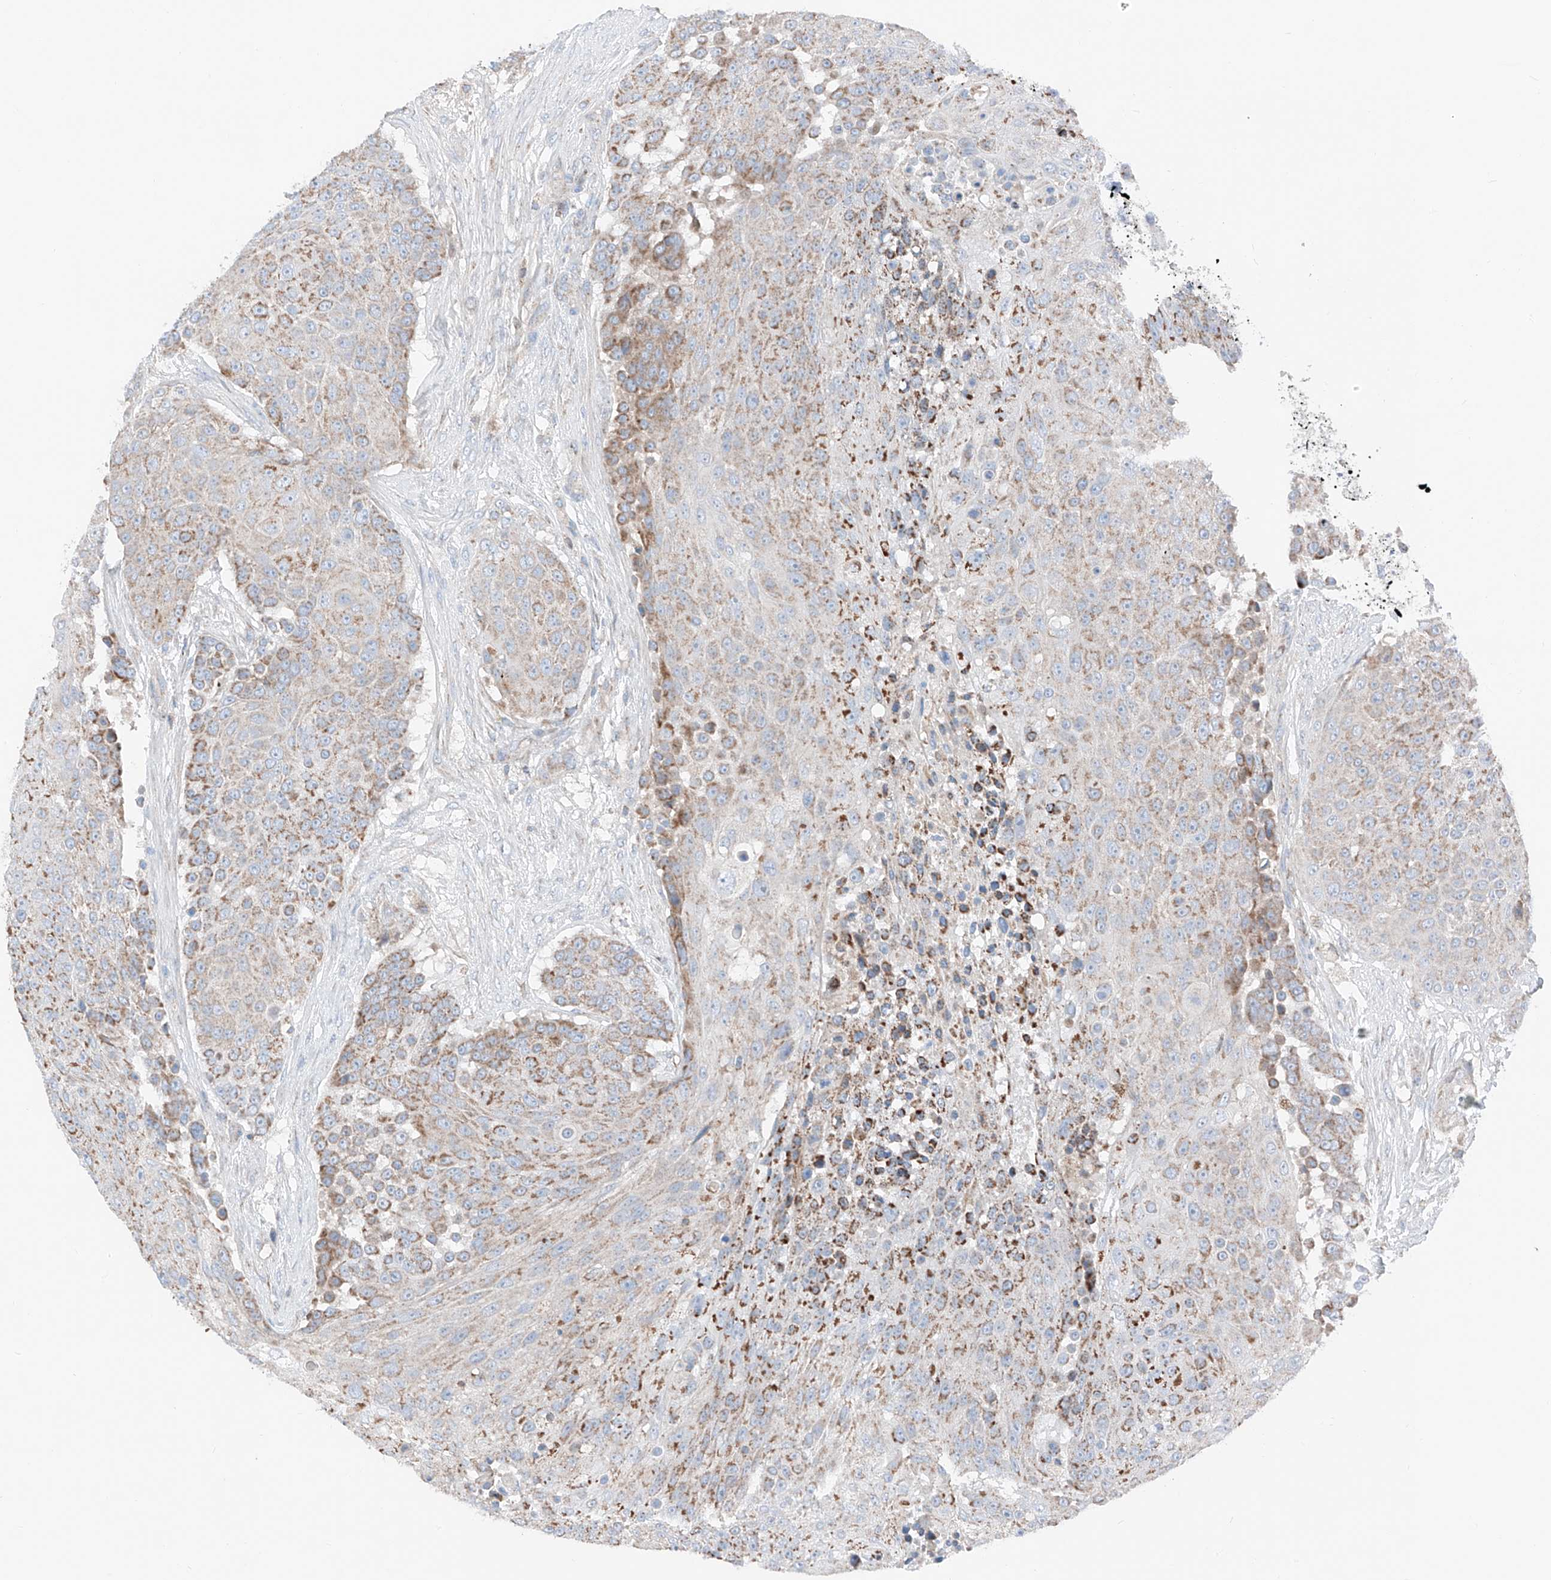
{"staining": {"intensity": "moderate", "quantity": ">75%", "location": "cytoplasmic/membranous"}, "tissue": "urothelial cancer", "cell_type": "Tumor cells", "image_type": "cancer", "snomed": [{"axis": "morphology", "description": "Urothelial carcinoma, High grade"}, {"axis": "topography", "description": "Urinary bladder"}], "caption": "About >75% of tumor cells in human urothelial cancer exhibit moderate cytoplasmic/membranous protein staining as visualized by brown immunohistochemical staining.", "gene": "MRAP", "patient": {"sex": "female", "age": 63}}